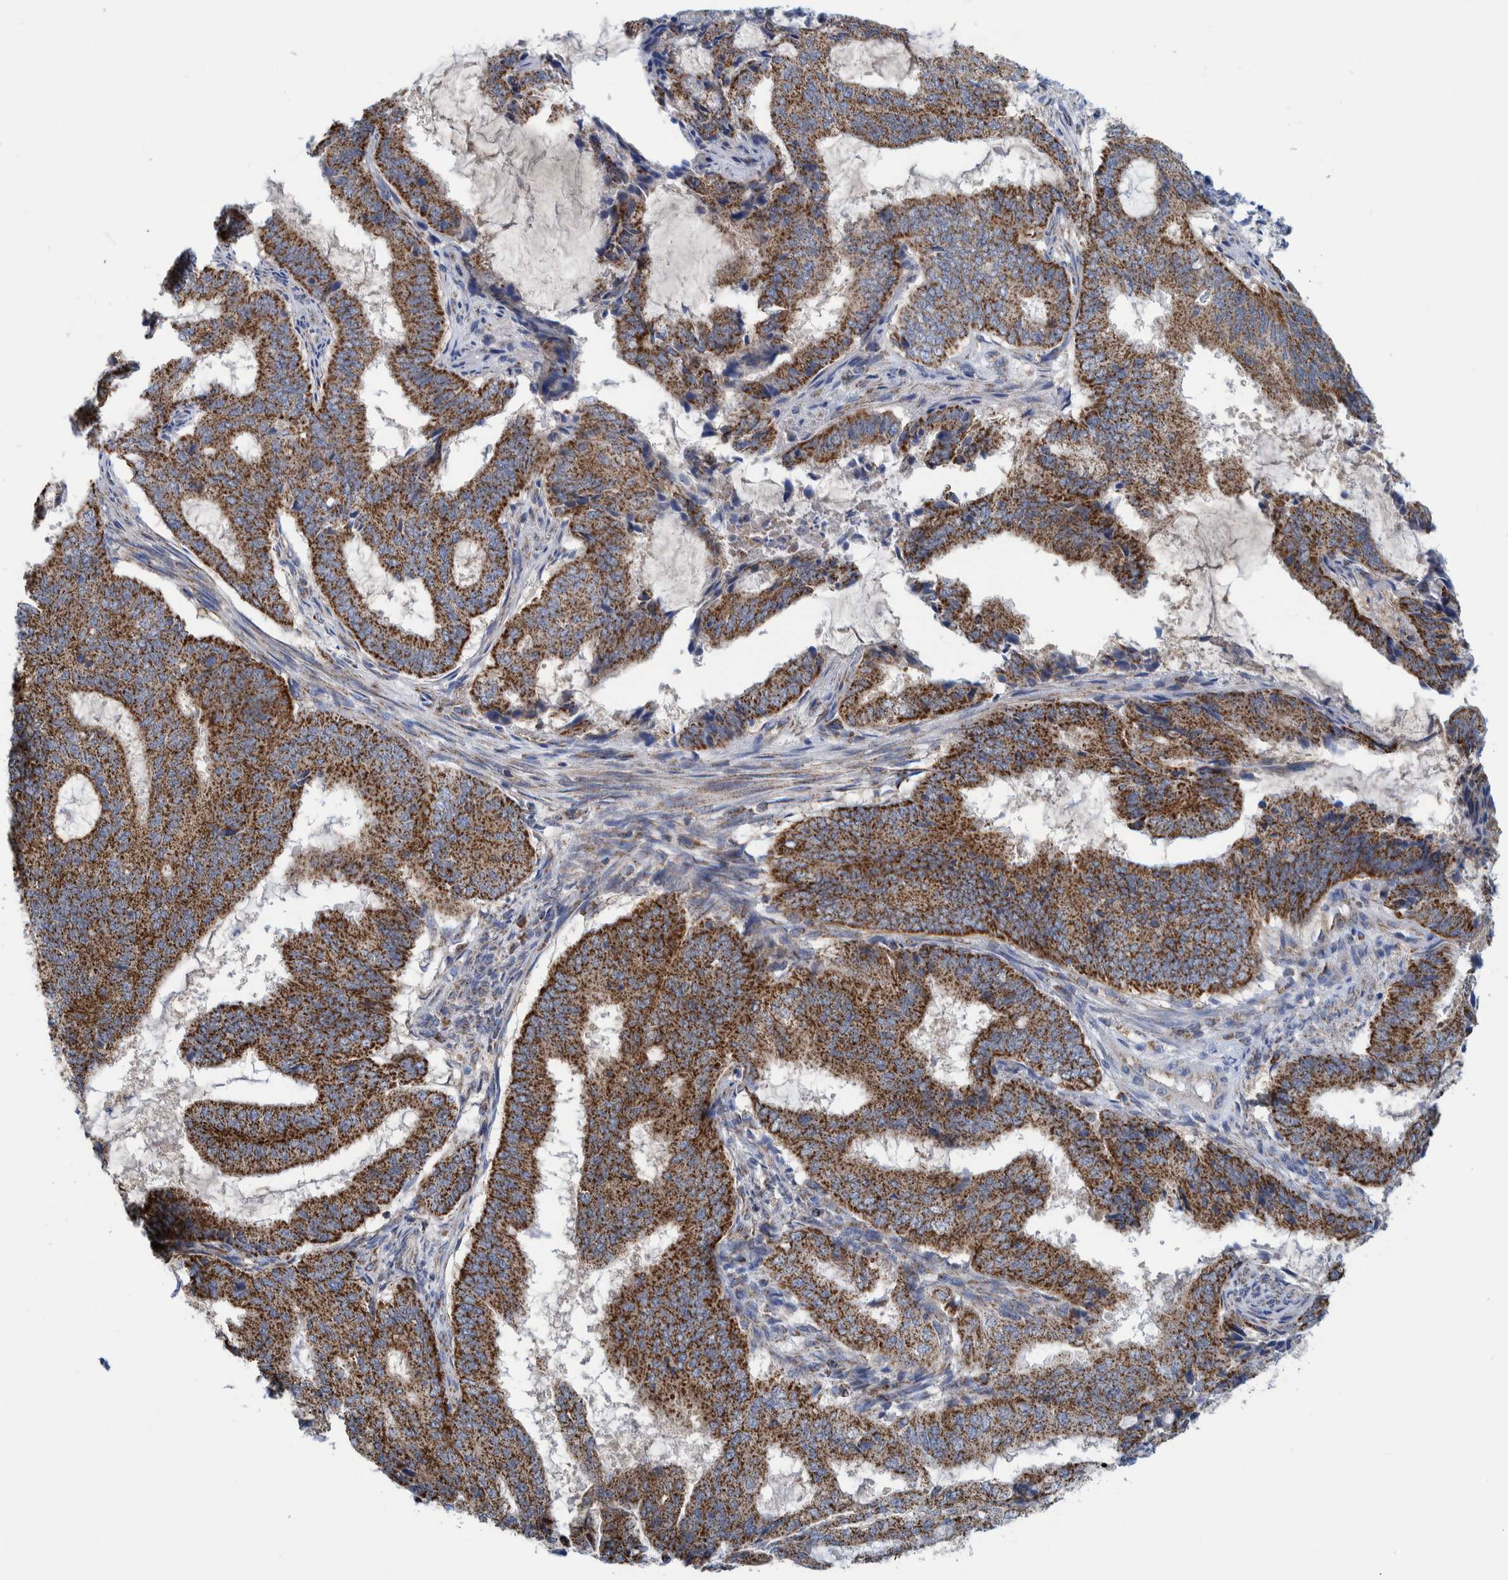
{"staining": {"intensity": "strong", "quantity": ">75%", "location": "cytoplasmic/membranous"}, "tissue": "endometrial cancer", "cell_type": "Tumor cells", "image_type": "cancer", "snomed": [{"axis": "morphology", "description": "Adenocarcinoma, NOS"}, {"axis": "topography", "description": "Endometrium"}], "caption": "Immunohistochemical staining of human adenocarcinoma (endometrial) shows high levels of strong cytoplasmic/membranous positivity in about >75% of tumor cells.", "gene": "MRPS7", "patient": {"sex": "female", "age": 51}}